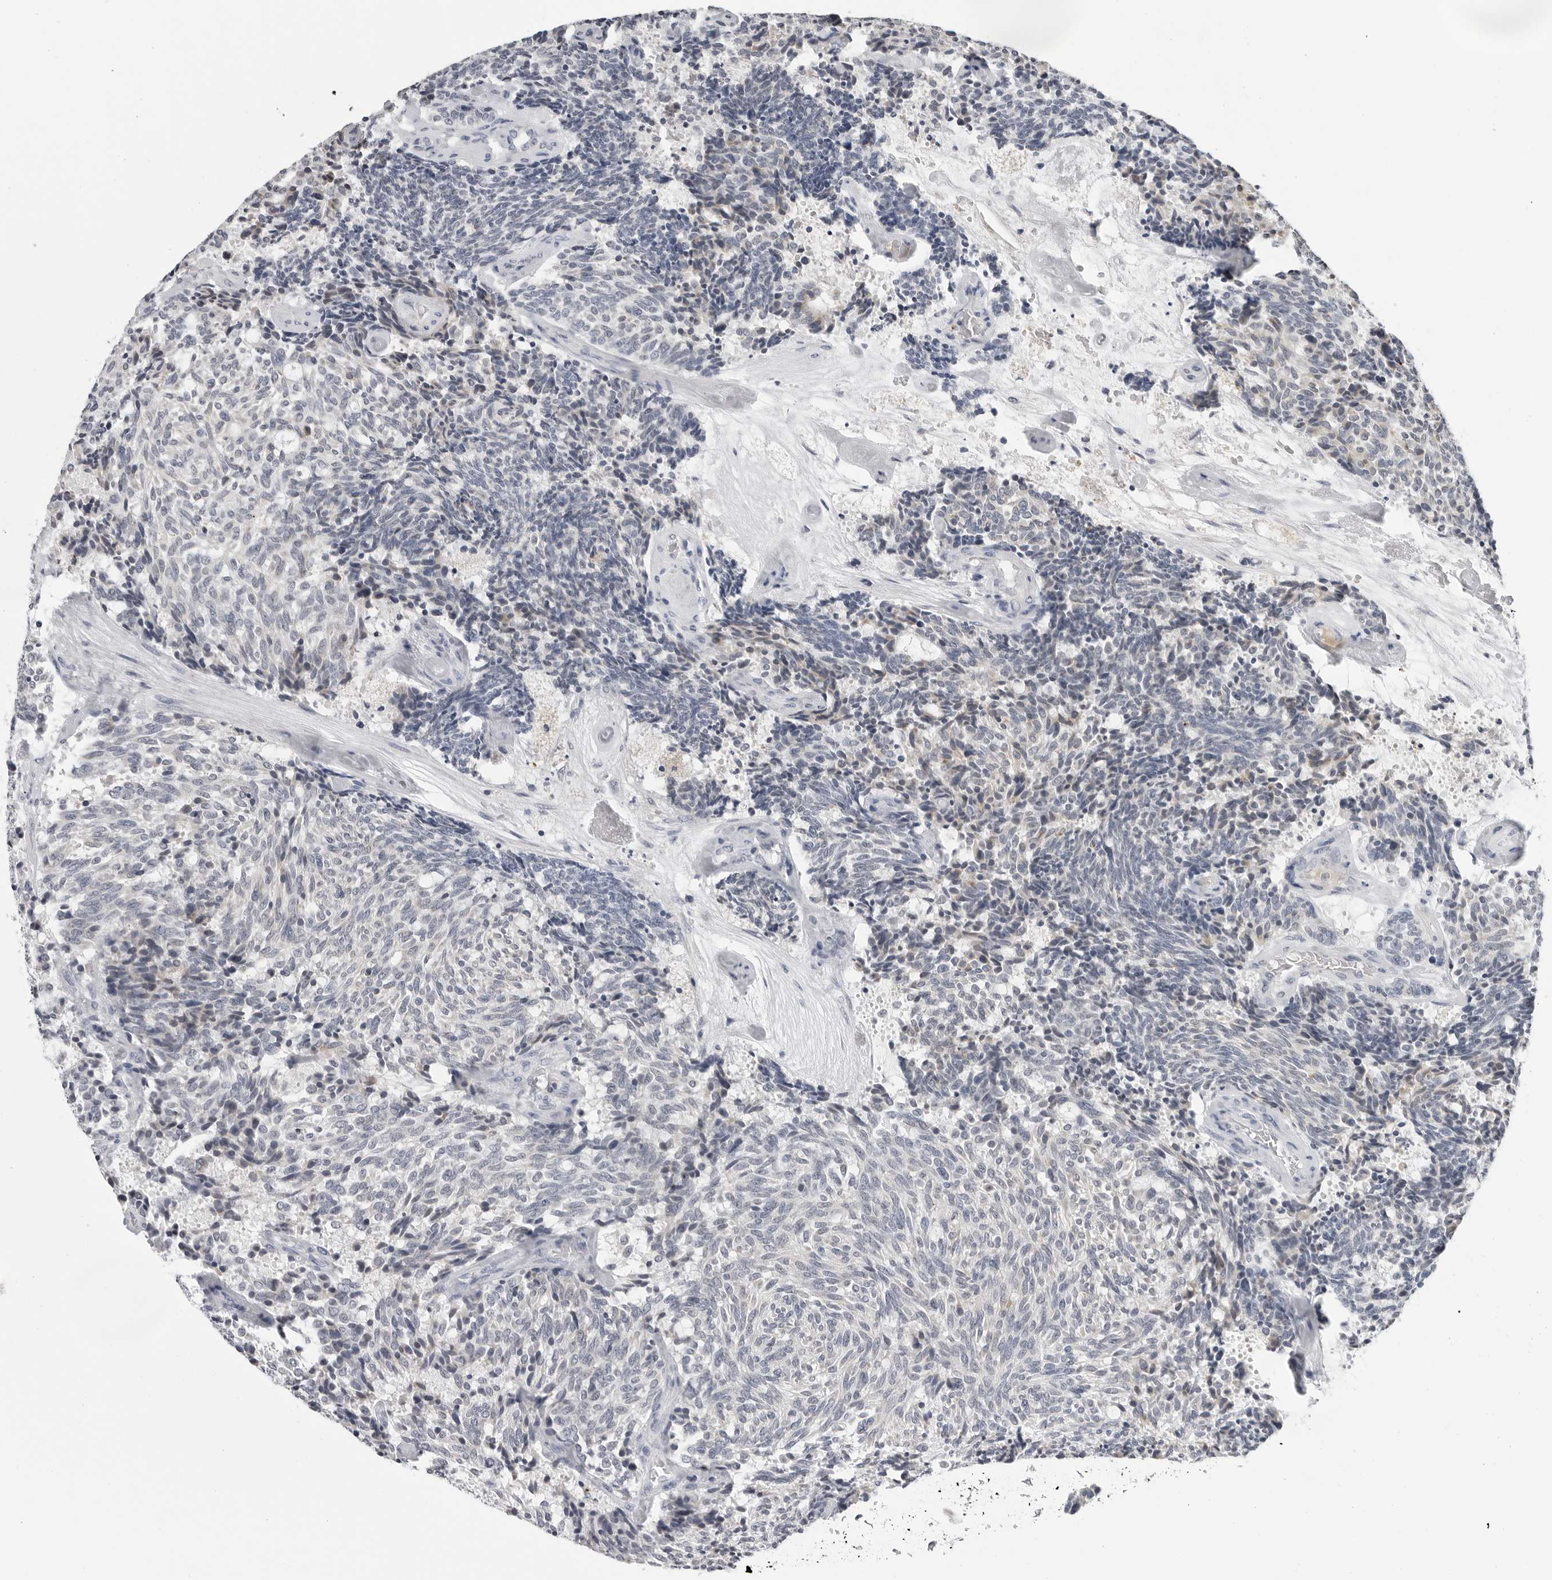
{"staining": {"intensity": "weak", "quantity": "<25%", "location": "cytoplasmic/membranous"}, "tissue": "carcinoid", "cell_type": "Tumor cells", "image_type": "cancer", "snomed": [{"axis": "morphology", "description": "Carcinoid, malignant, NOS"}, {"axis": "topography", "description": "Pancreas"}], "caption": "An immunohistochemistry photomicrograph of carcinoid (malignant) is shown. There is no staining in tumor cells of carcinoid (malignant).", "gene": "ZNF502", "patient": {"sex": "female", "age": 54}}